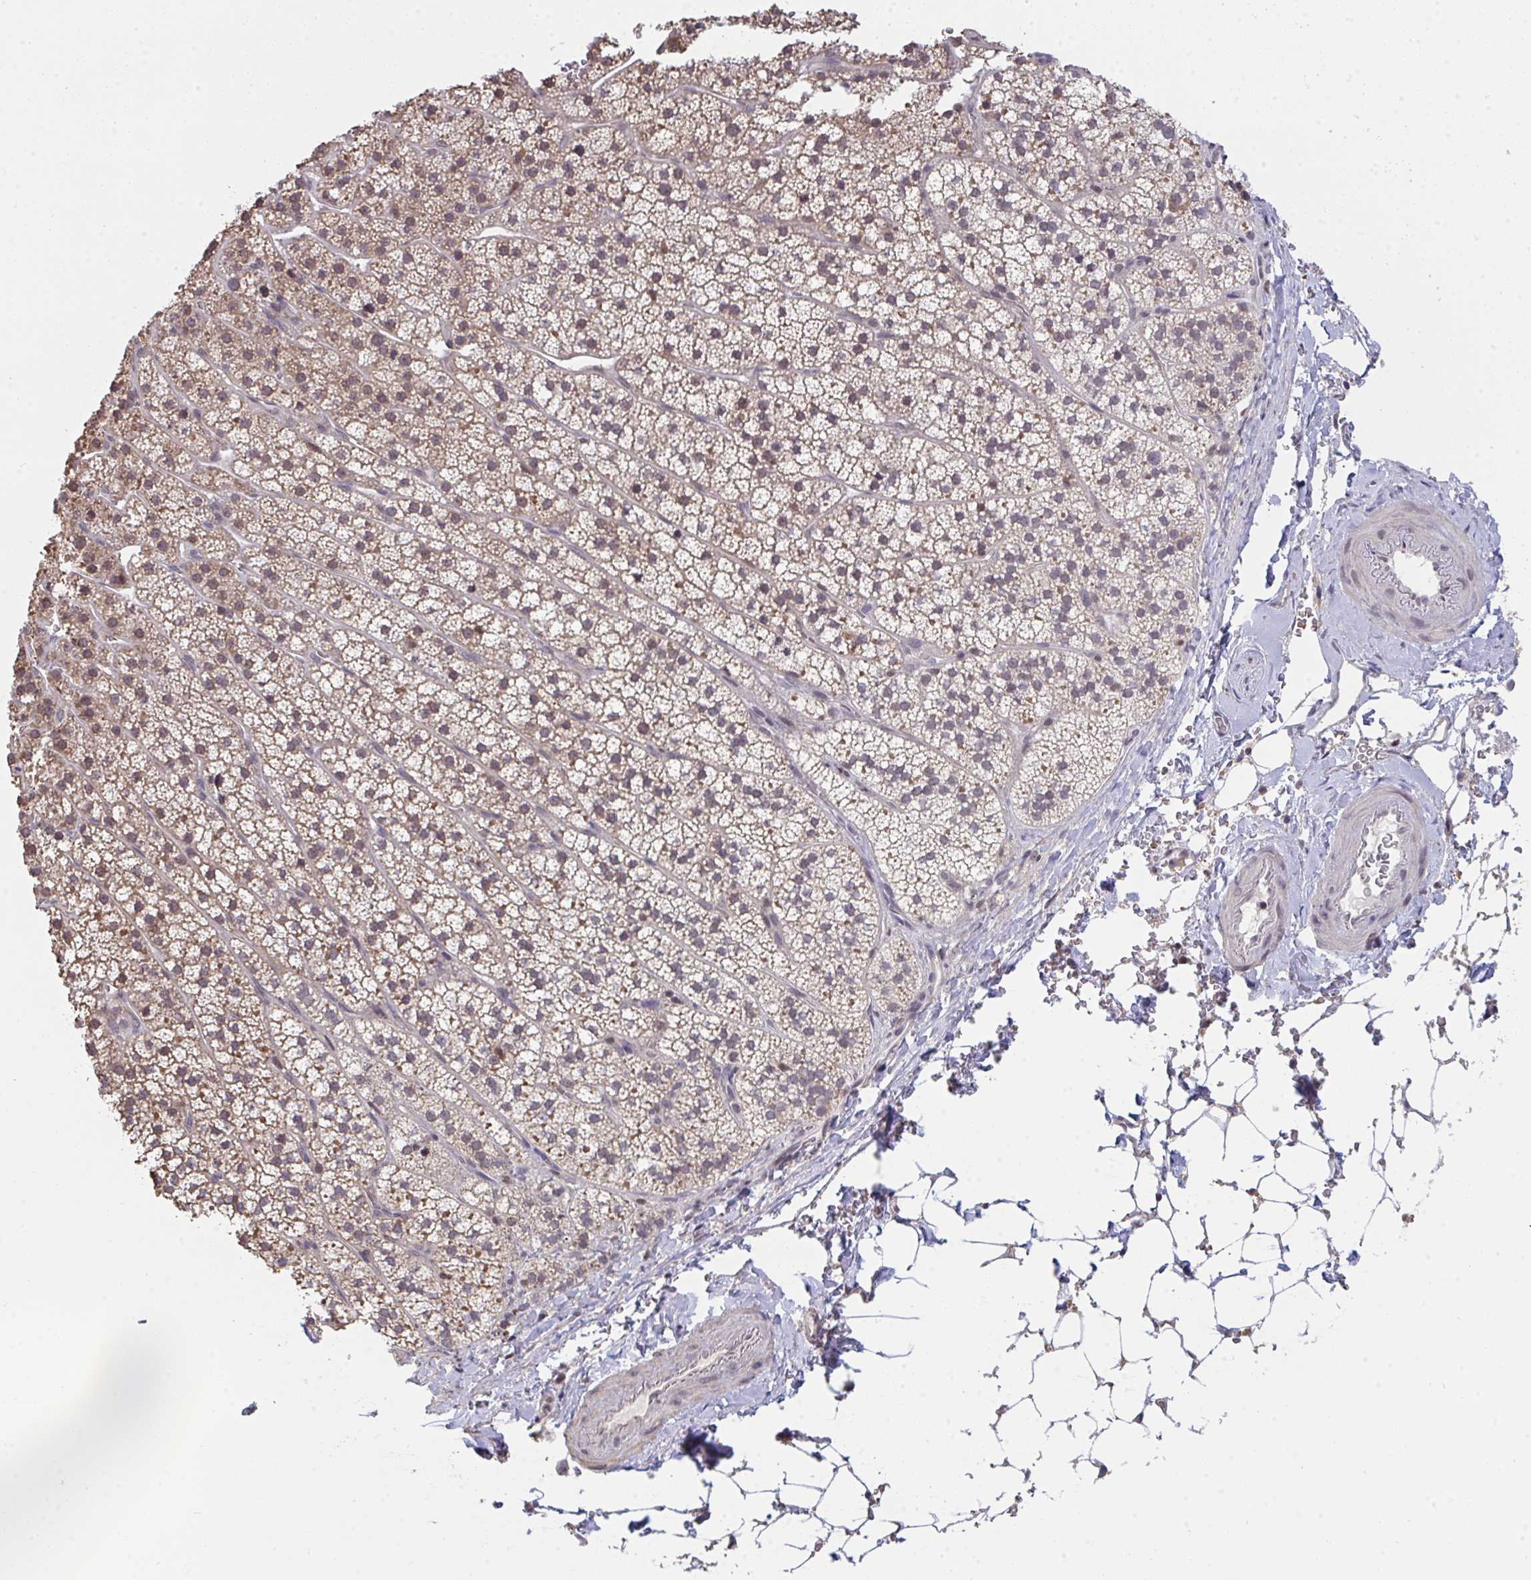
{"staining": {"intensity": "moderate", "quantity": ">75%", "location": "cytoplasmic/membranous,nuclear"}, "tissue": "adrenal gland", "cell_type": "Glandular cells", "image_type": "normal", "snomed": [{"axis": "morphology", "description": "Normal tissue, NOS"}, {"axis": "topography", "description": "Adrenal gland"}], "caption": "A photomicrograph of human adrenal gland stained for a protein exhibits moderate cytoplasmic/membranous,nuclear brown staining in glandular cells. (DAB (3,3'-diaminobenzidine) IHC, brown staining for protein, blue staining for nuclei).", "gene": "SAP30", "patient": {"sex": "male", "age": 53}}